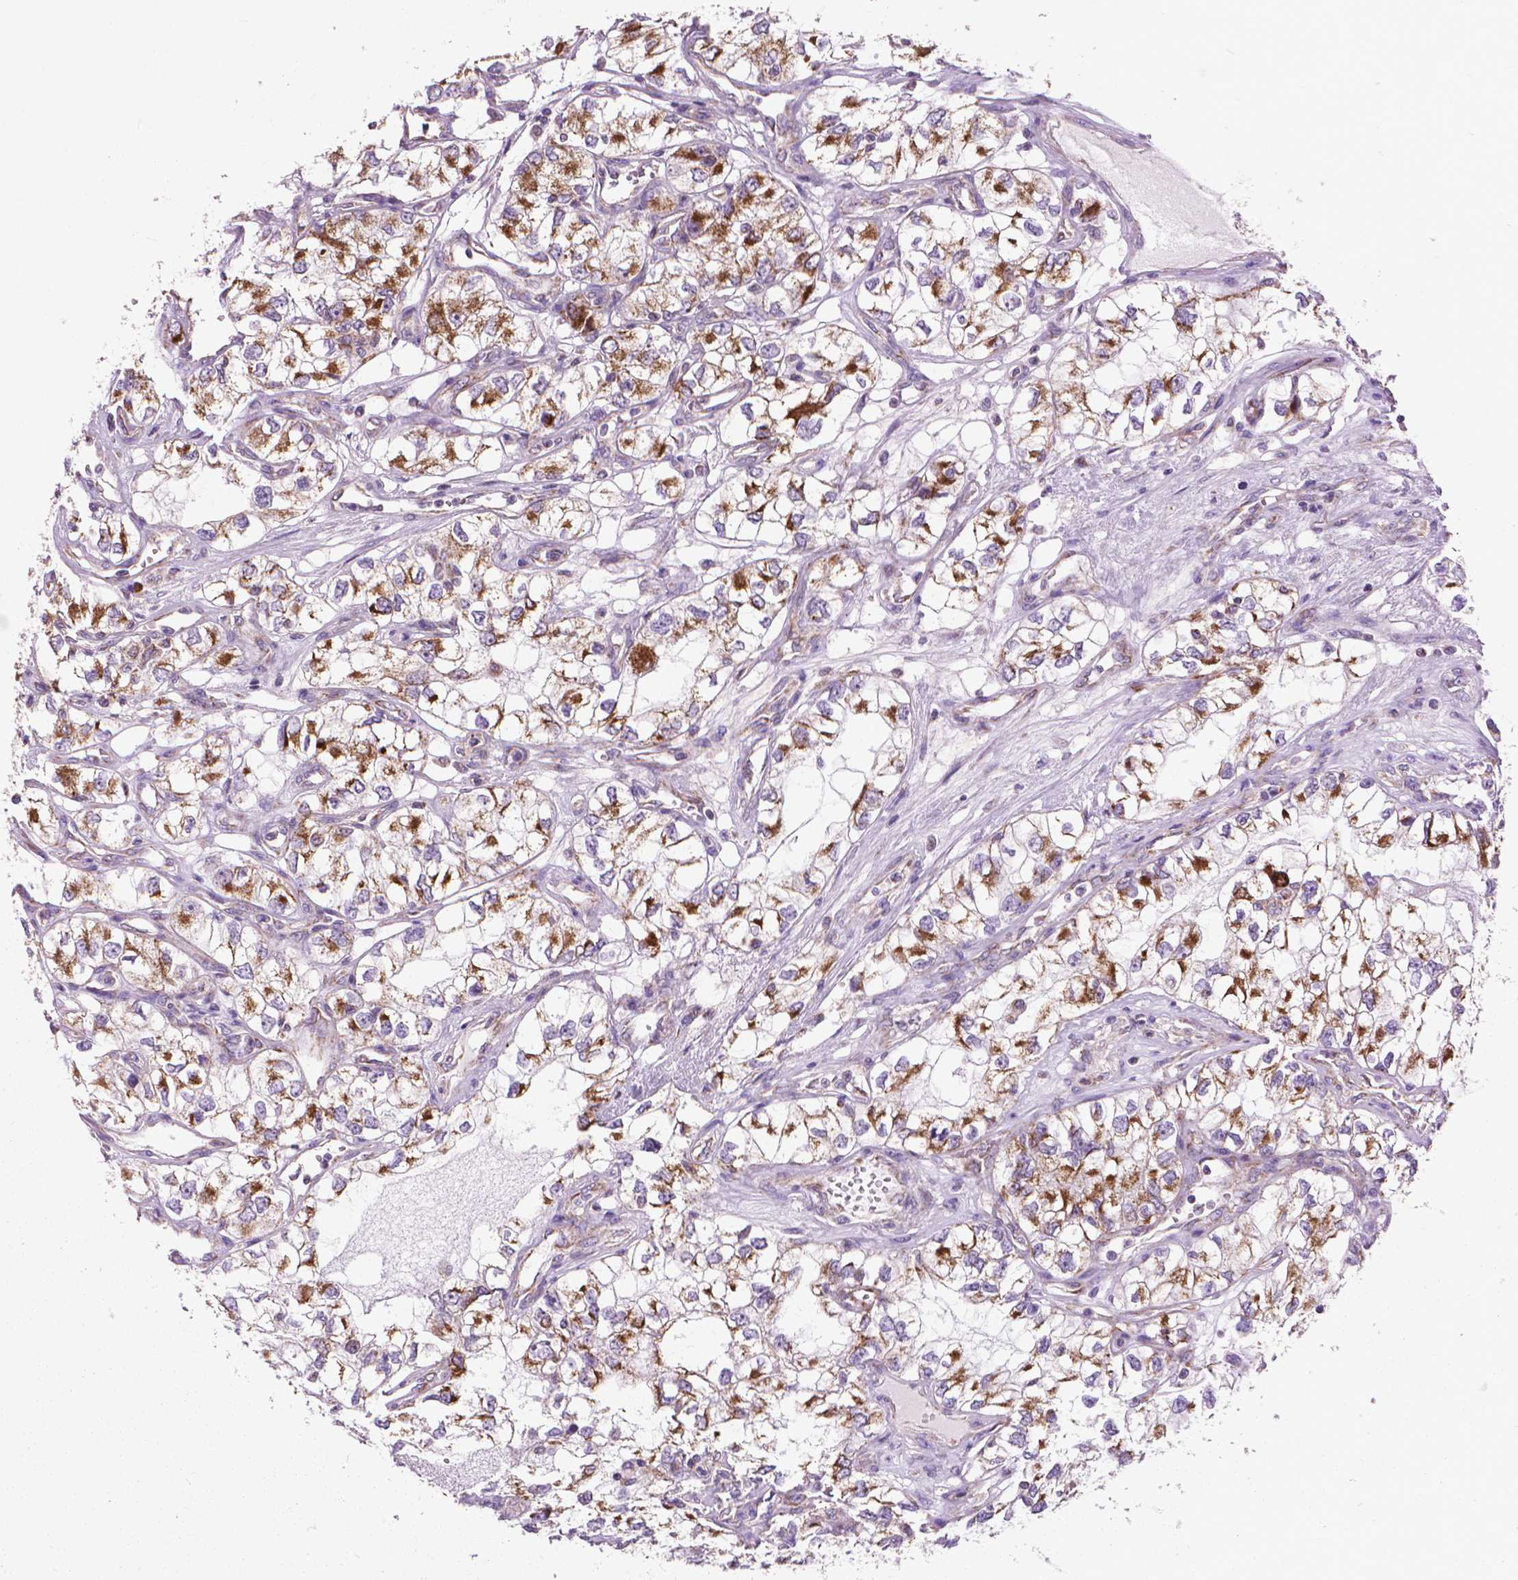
{"staining": {"intensity": "strong", "quantity": "<25%", "location": "cytoplasmic/membranous"}, "tissue": "renal cancer", "cell_type": "Tumor cells", "image_type": "cancer", "snomed": [{"axis": "morphology", "description": "Adenocarcinoma, NOS"}, {"axis": "topography", "description": "Kidney"}], "caption": "Approximately <25% of tumor cells in renal cancer demonstrate strong cytoplasmic/membranous protein positivity as visualized by brown immunohistochemical staining.", "gene": "VDAC1", "patient": {"sex": "female", "age": 59}}